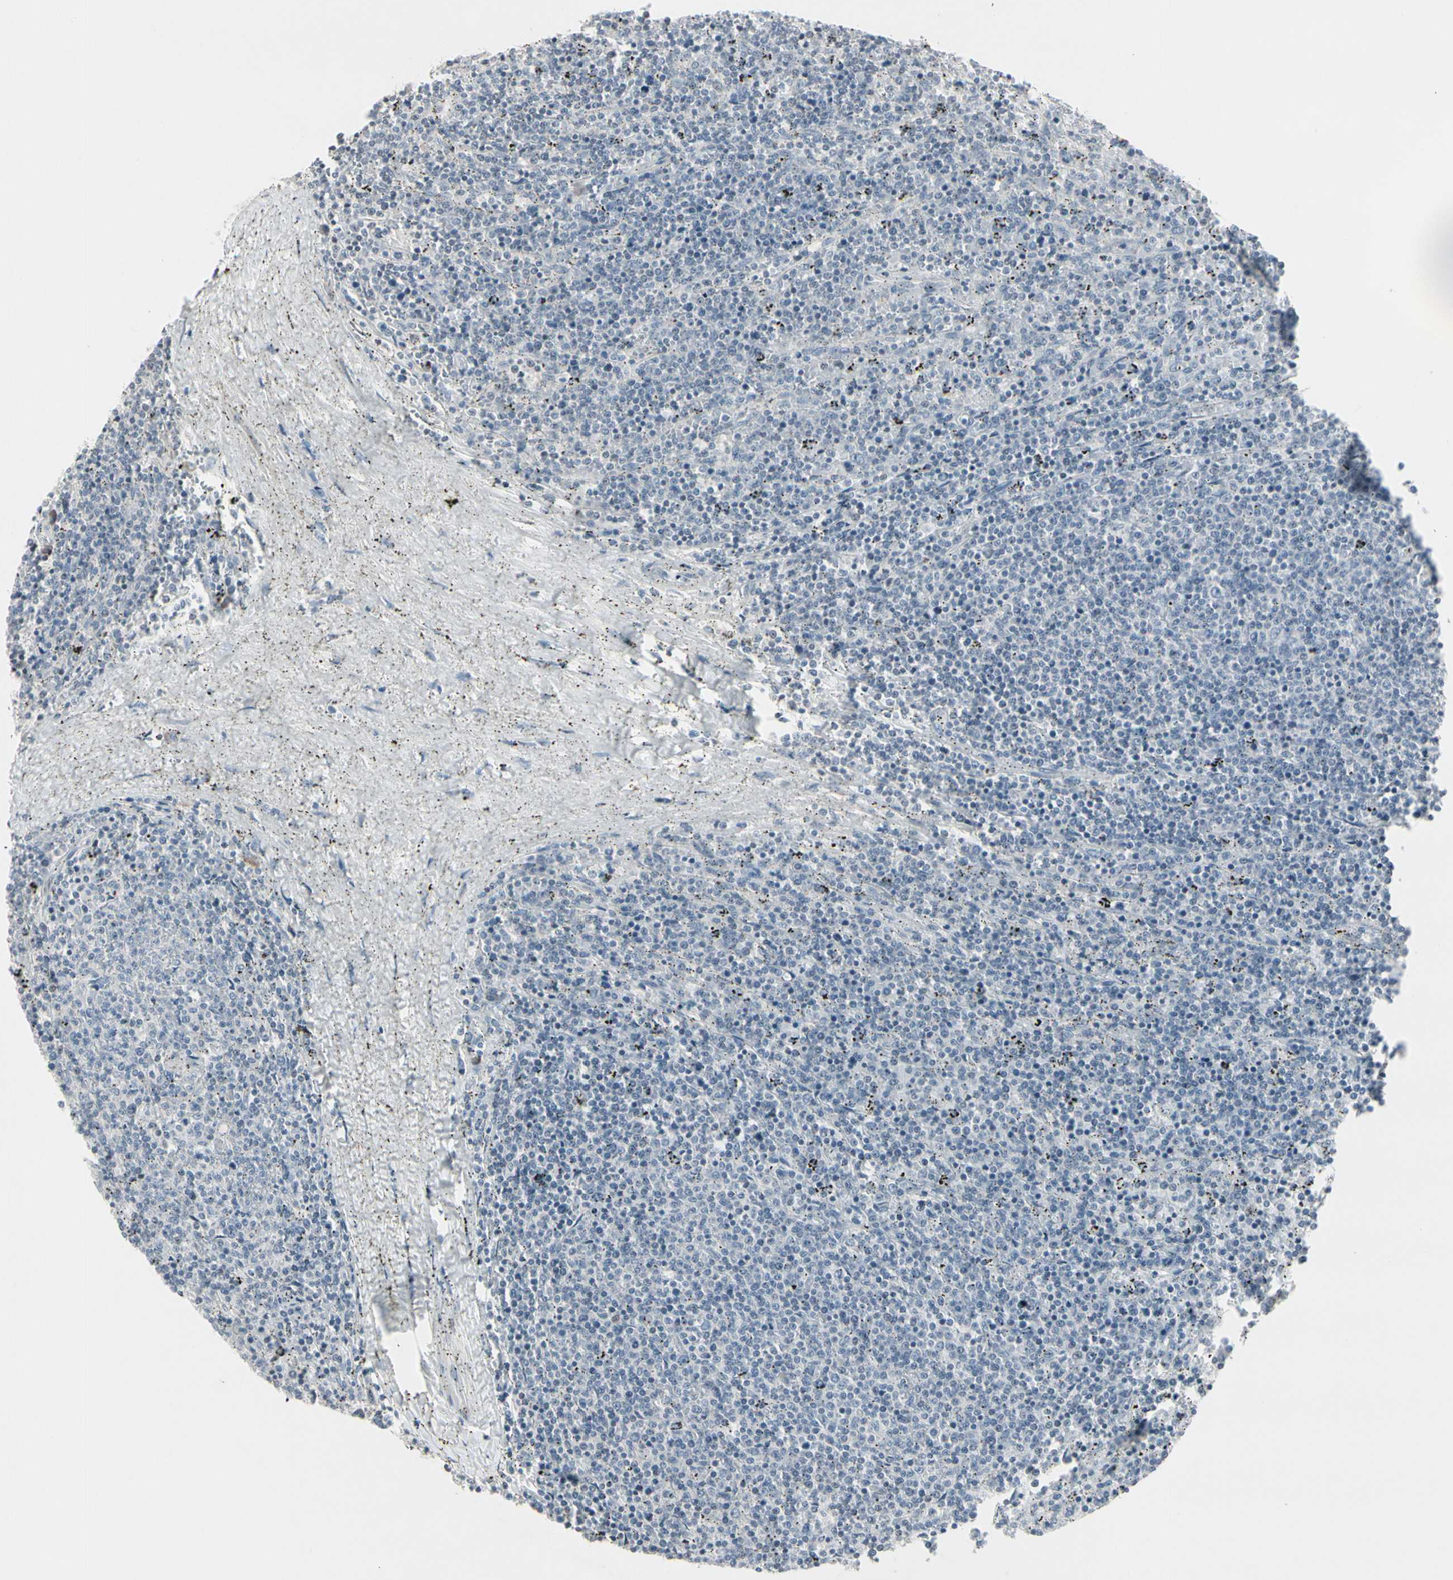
{"staining": {"intensity": "negative", "quantity": "none", "location": "none"}, "tissue": "lymphoma", "cell_type": "Tumor cells", "image_type": "cancer", "snomed": [{"axis": "morphology", "description": "Malignant lymphoma, non-Hodgkin's type, Low grade"}, {"axis": "topography", "description": "Spleen"}], "caption": "An immunohistochemistry (IHC) micrograph of lymphoma is shown. There is no staining in tumor cells of lymphoma.", "gene": "DMPK", "patient": {"sex": "female", "age": 50}}